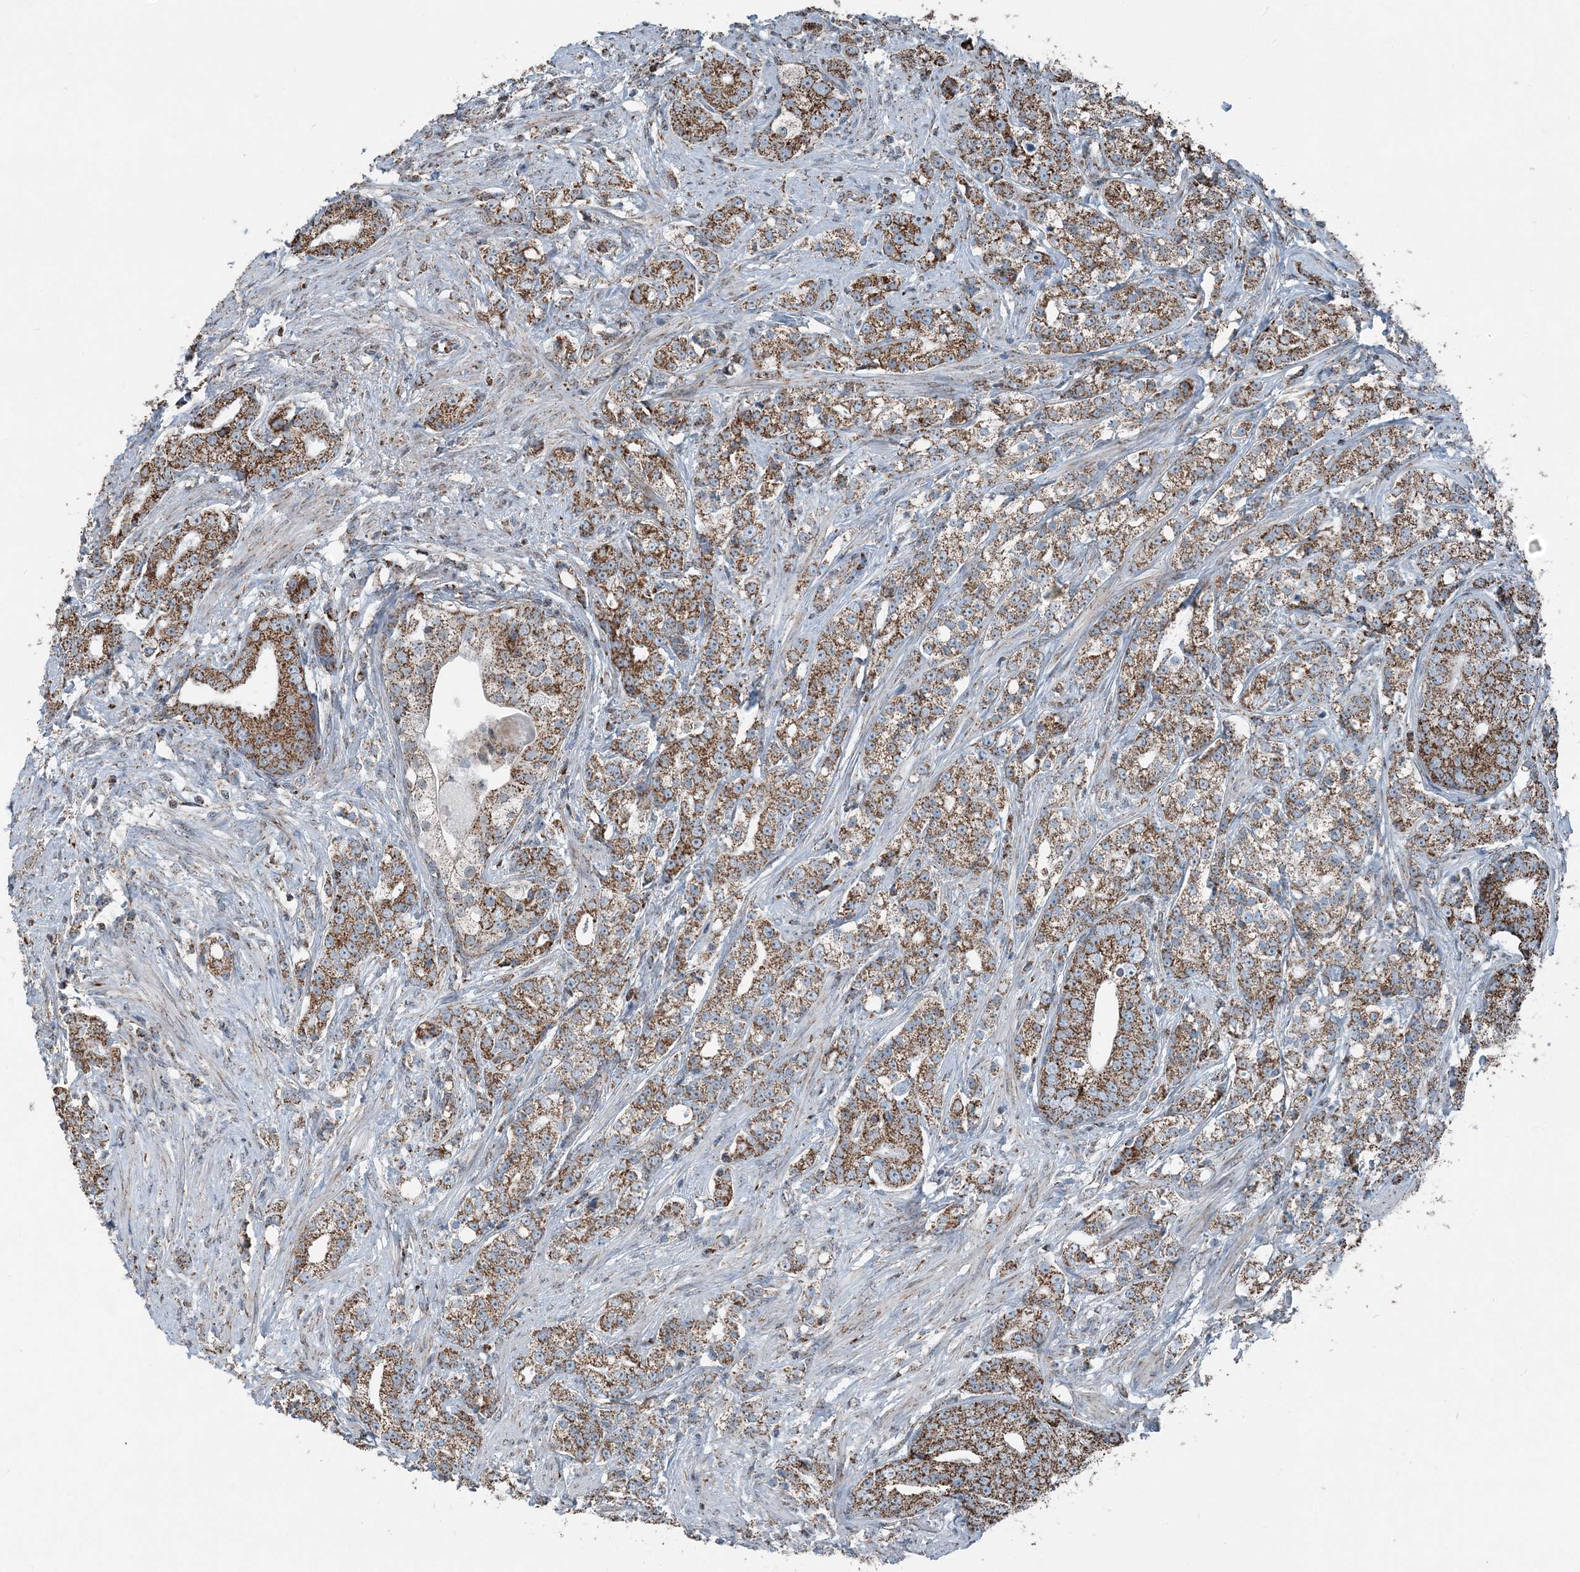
{"staining": {"intensity": "strong", "quantity": "25%-75%", "location": "cytoplasmic/membranous"}, "tissue": "prostate cancer", "cell_type": "Tumor cells", "image_type": "cancer", "snomed": [{"axis": "morphology", "description": "Adenocarcinoma, High grade"}, {"axis": "topography", "description": "Prostate"}], "caption": "Immunohistochemical staining of prostate cancer reveals high levels of strong cytoplasmic/membranous protein staining in about 25%-75% of tumor cells.", "gene": "SUCLG1", "patient": {"sex": "male", "age": 69}}